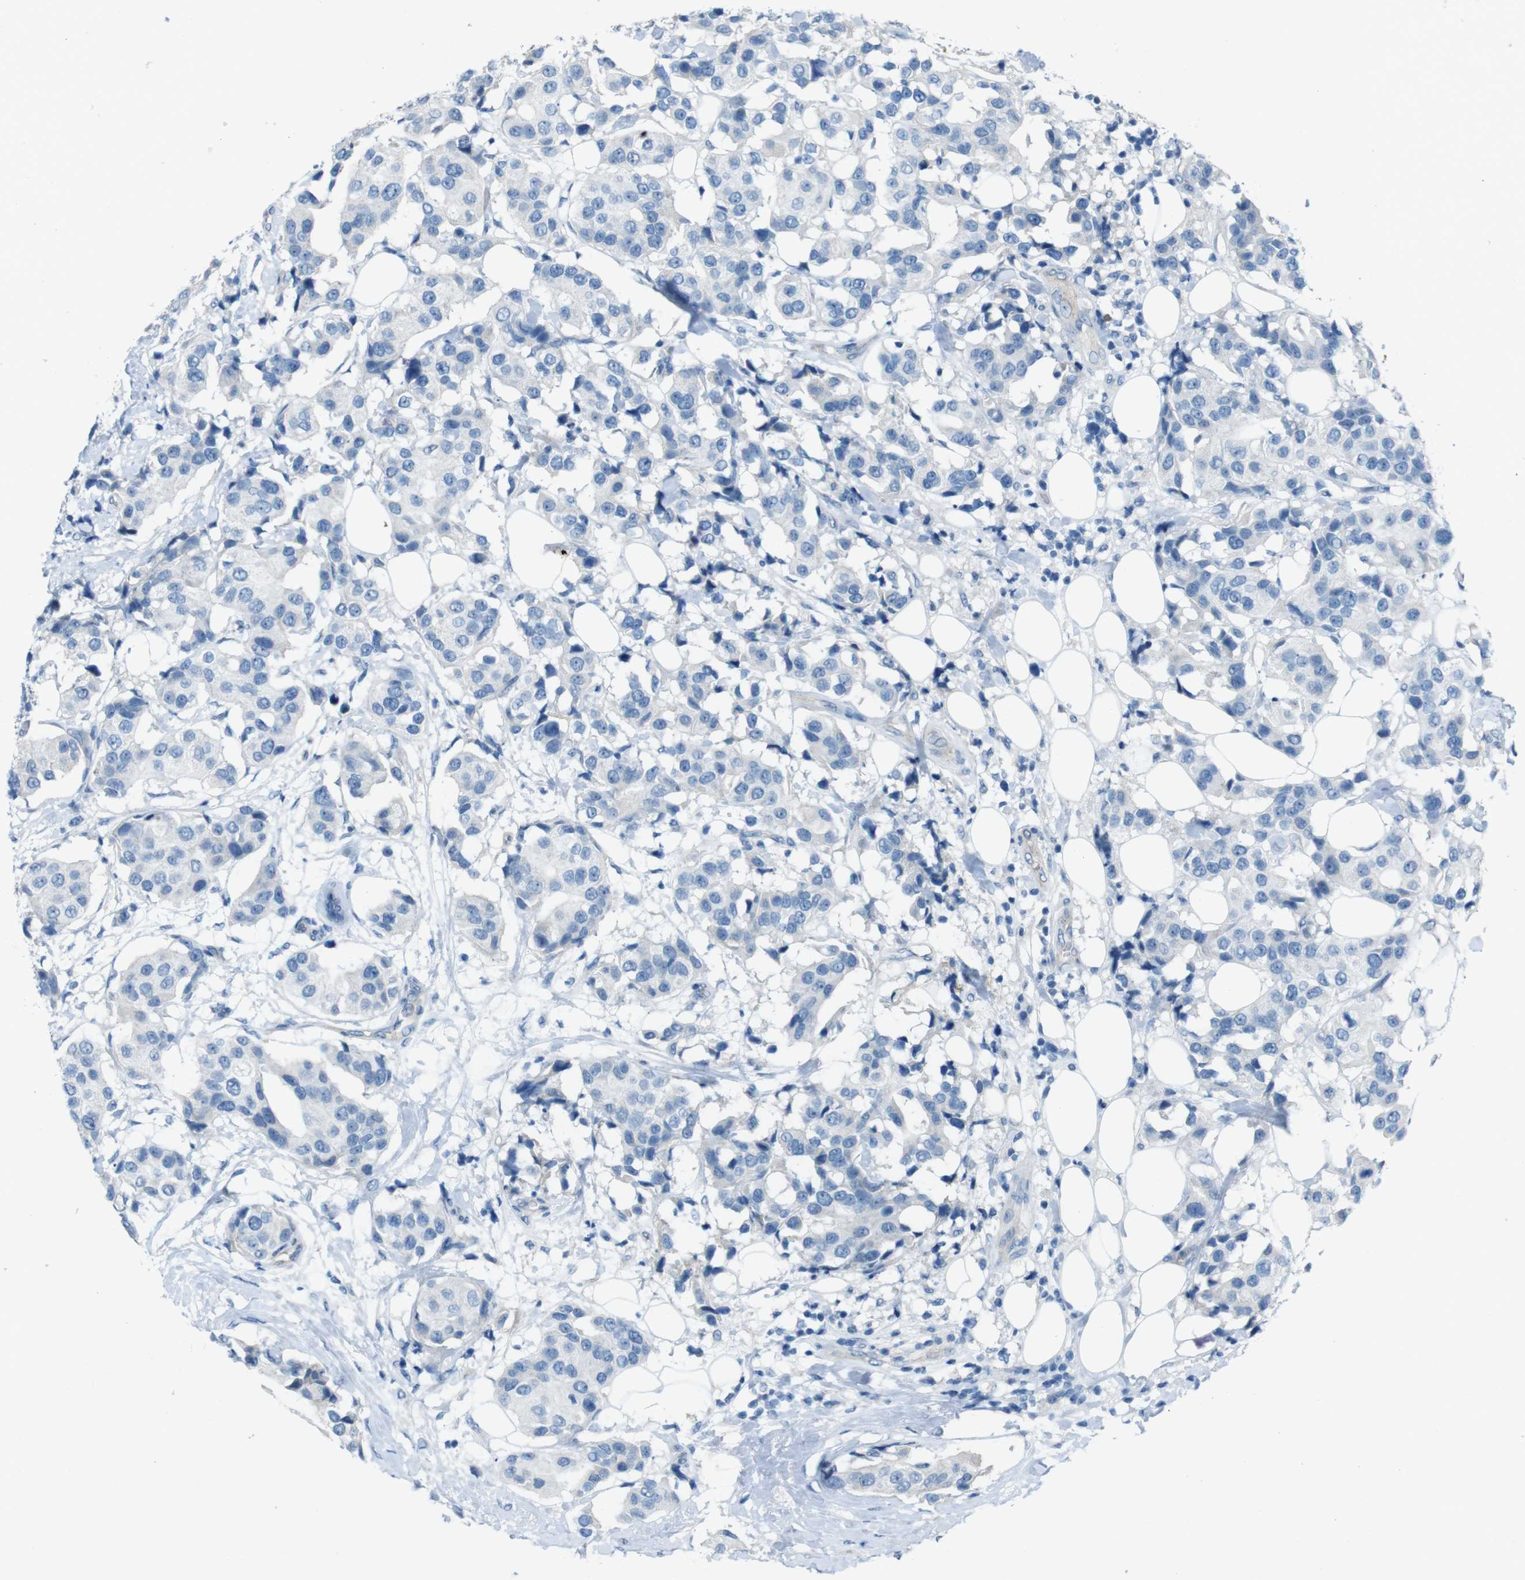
{"staining": {"intensity": "negative", "quantity": "none", "location": "none"}, "tissue": "breast cancer", "cell_type": "Tumor cells", "image_type": "cancer", "snomed": [{"axis": "morphology", "description": "Normal tissue, NOS"}, {"axis": "morphology", "description": "Duct carcinoma"}, {"axis": "topography", "description": "Breast"}], "caption": "High magnification brightfield microscopy of breast invasive ductal carcinoma stained with DAB (brown) and counterstained with hematoxylin (blue): tumor cells show no significant staining. The staining was performed using DAB to visualize the protein expression in brown, while the nuclei were stained in blue with hematoxylin (Magnification: 20x).", "gene": "PVR", "patient": {"sex": "female", "age": 39}}